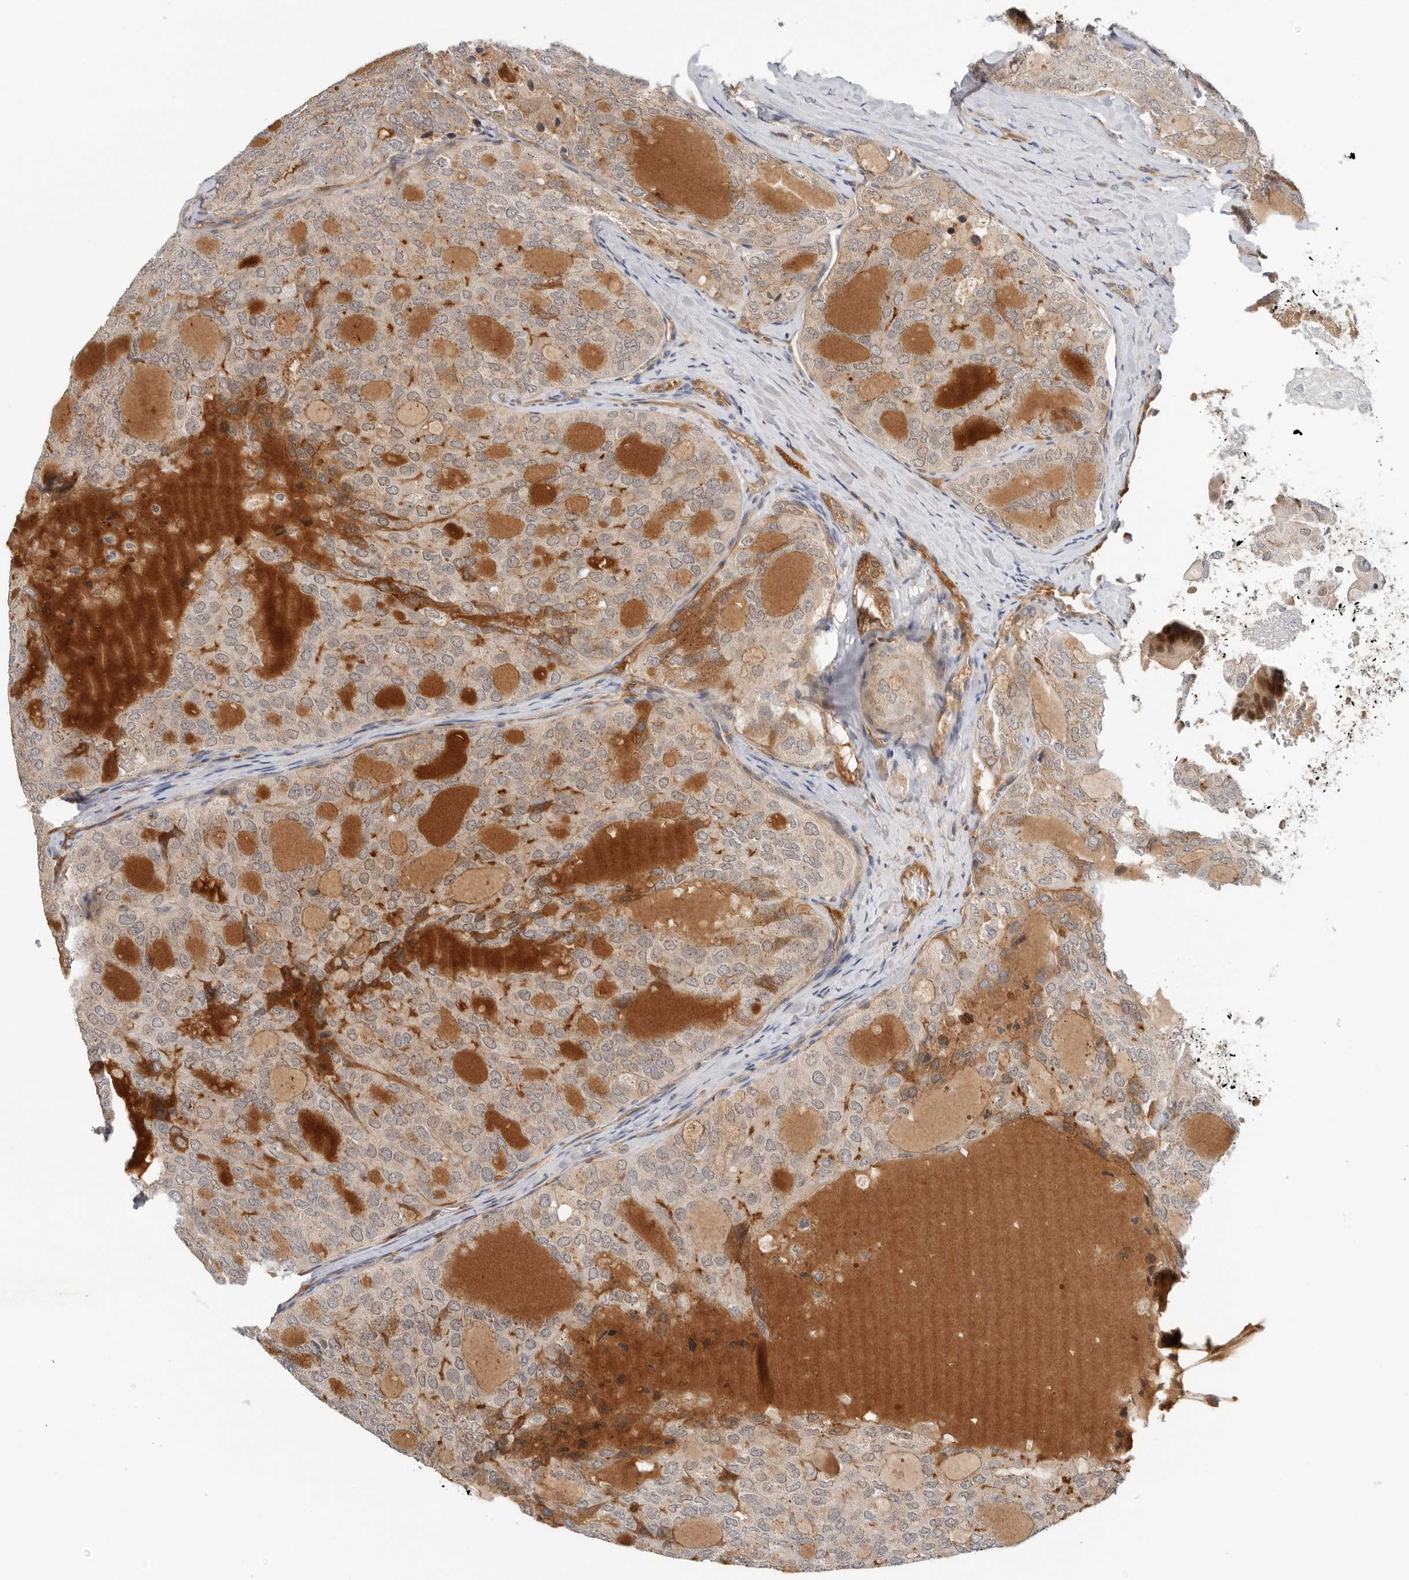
{"staining": {"intensity": "weak", "quantity": "25%-75%", "location": "cytoplasmic/membranous"}, "tissue": "thyroid cancer", "cell_type": "Tumor cells", "image_type": "cancer", "snomed": [{"axis": "morphology", "description": "Follicular adenoma carcinoma, NOS"}, {"axis": "topography", "description": "Thyroid gland"}], "caption": "A low amount of weak cytoplasmic/membranous expression is present in about 25%-75% of tumor cells in thyroid cancer (follicular adenoma carcinoma) tissue. (brown staining indicates protein expression, while blue staining denotes nuclei).", "gene": "SUGCT", "patient": {"sex": "male", "age": 75}}